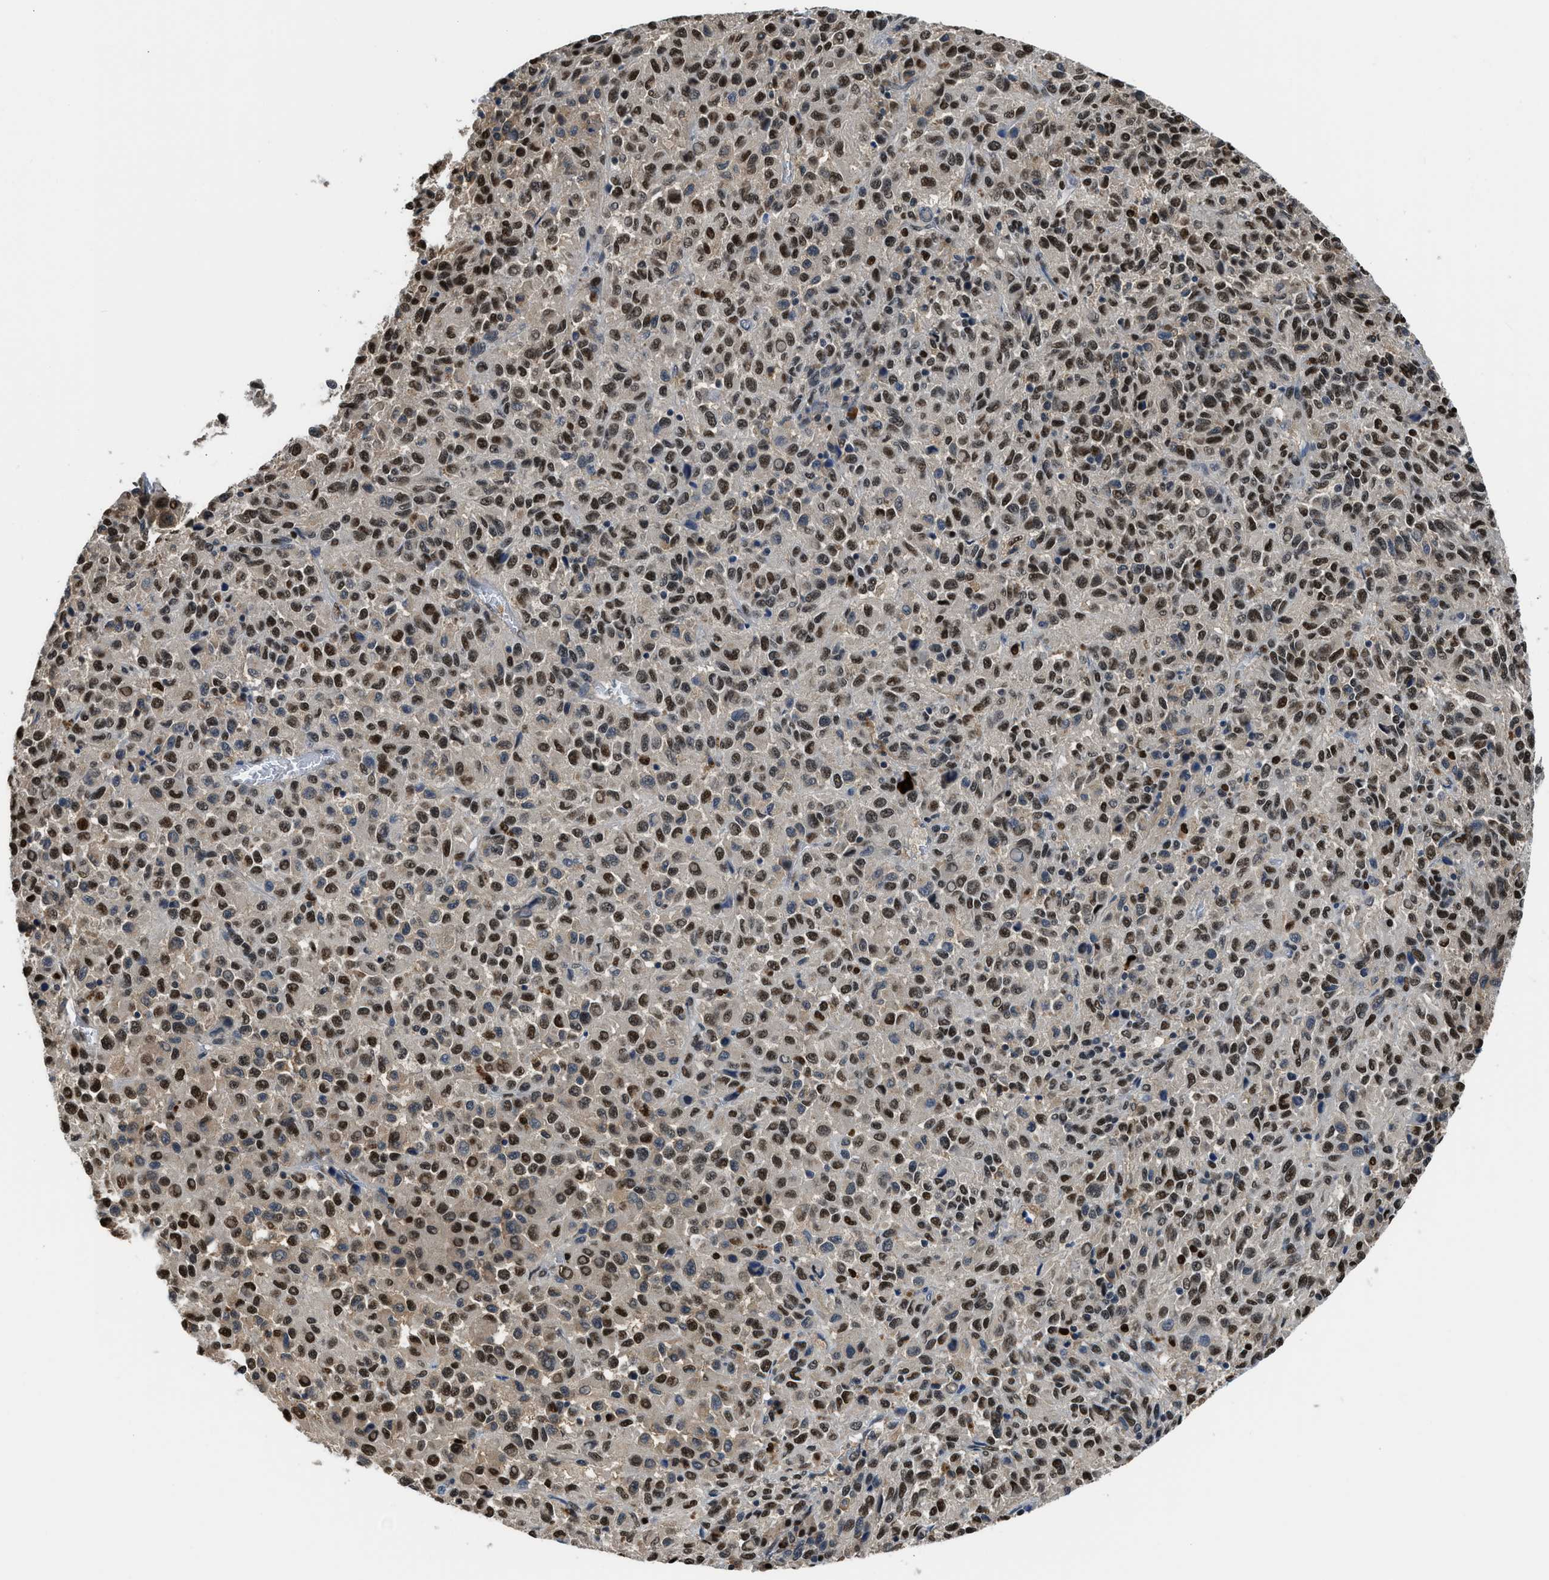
{"staining": {"intensity": "moderate", "quantity": ">75%", "location": "nuclear"}, "tissue": "melanoma", "cell_type": "Tumor cells", "image_type": "cancer", "snomed": [{"axis": "morphology", "description": "Malignant melanoma, Metastatic site"}, {"axis": "topography", "description": "Lung"}], "caption": "DAB (3,3'-diaminobenzidine) immunohistochemical staining of malignant melanoma (metastatic site) reveals moderate nuclear protein expression in about >75% of tumor cells.", "gene": "ALX1", "patient": {"sex": "male", "age": 64}}